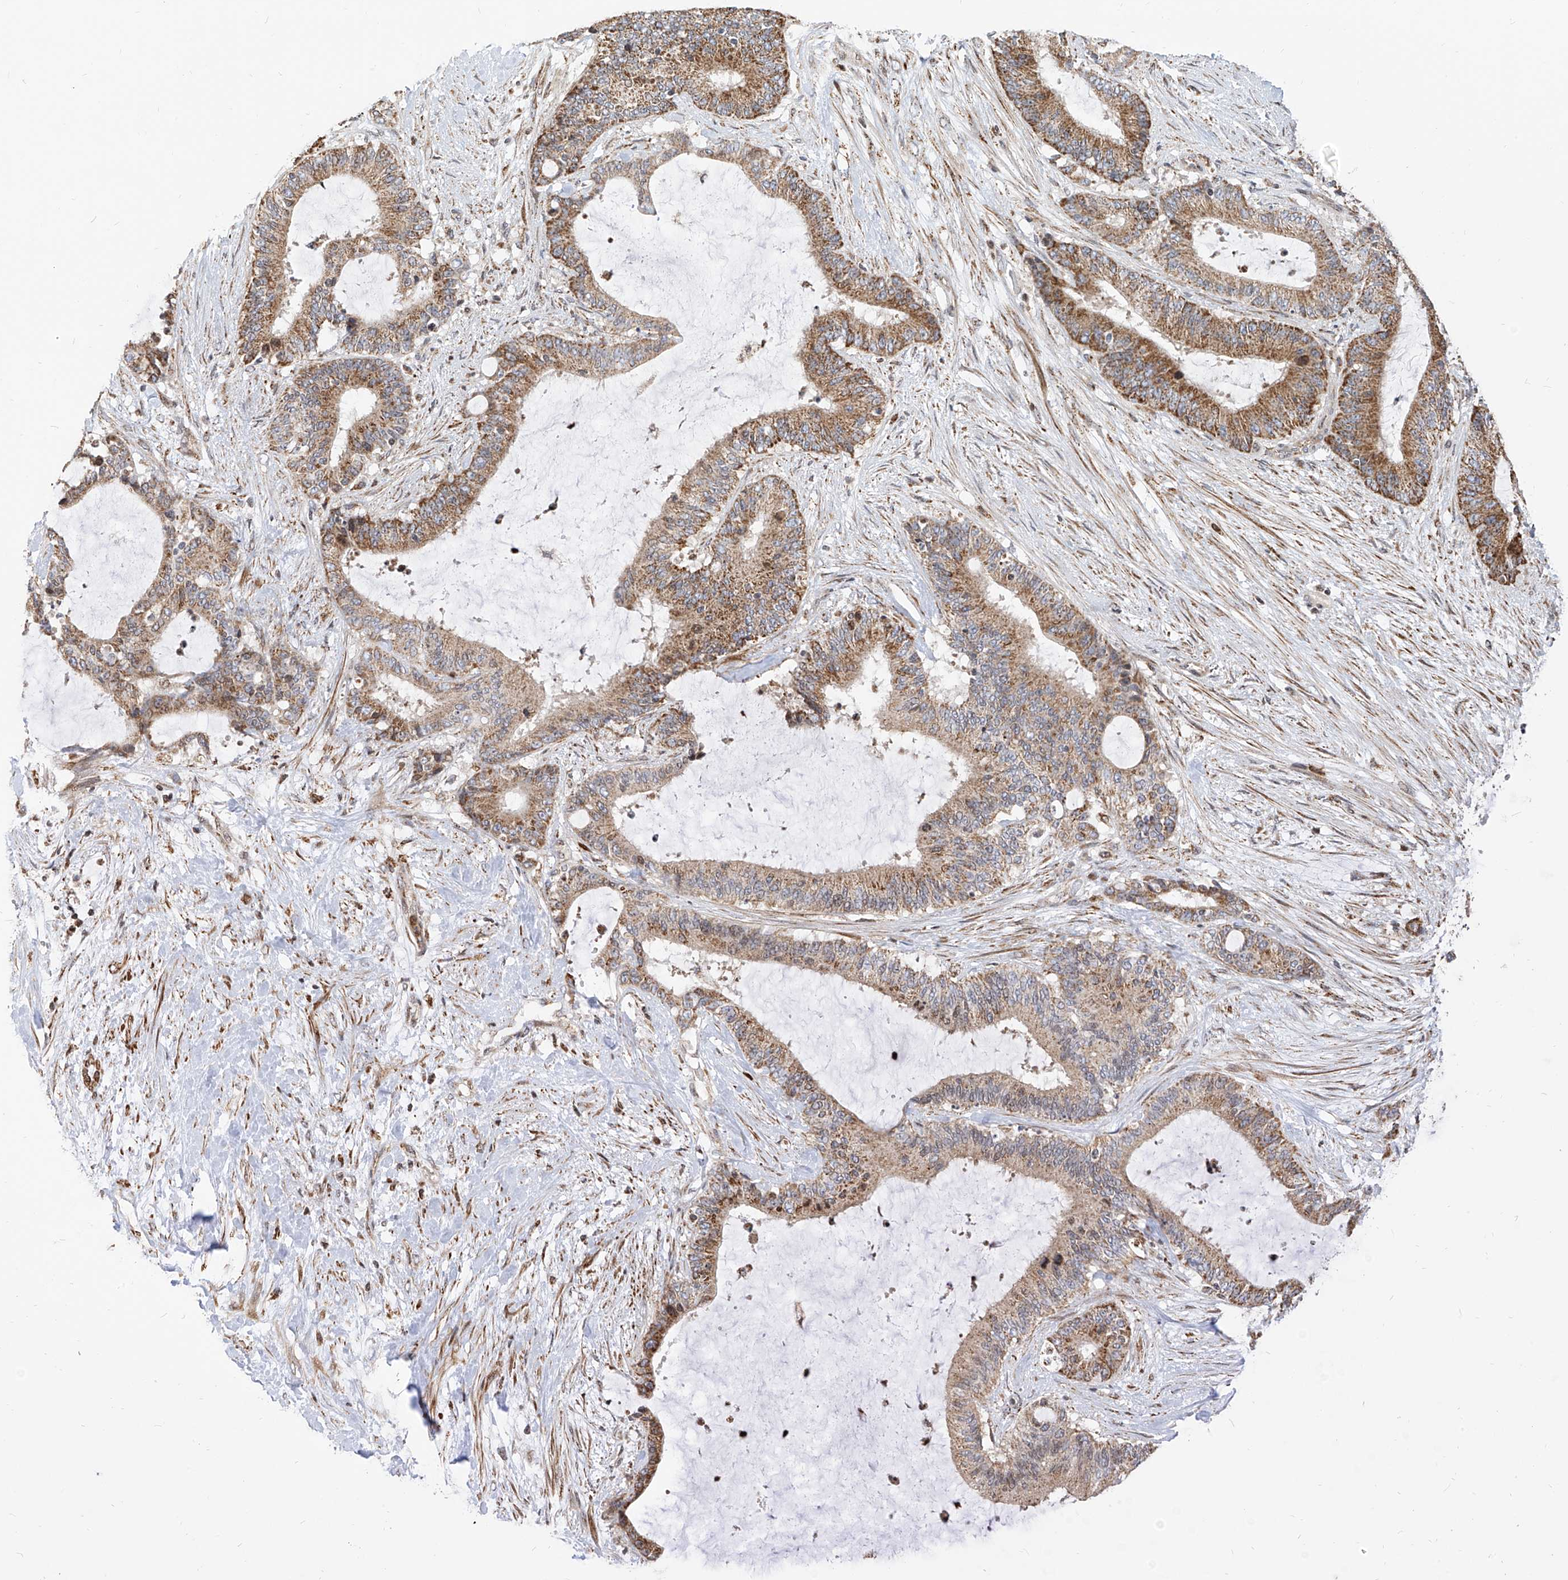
{"staining": {"intensity": "moderate", "quantity": ">75%", "location": "cytoplasmic/membranous"}, "tissue": "liver cancer", "cell_type": "Tumor cells", "image_type": "cancer", "snomed": [{"axis": "morphology", "description": "Normal tissue, NOS"}, {"axis": "morphology", "description": "Cholangiocarcinoma"}, {"axis": "topography", "description": "Liver"}, {"axis": "topography", "description": "Peripheral nerve tissue"}], "caption": "Human cholangiocarcinoma (liver) stained with a brown dye displays moderate cytoplasmic/membranous positive expression in about >75% of tumor cells.", "gene": "TTLL8", "patient": {"sex": "female", "age": 73}}